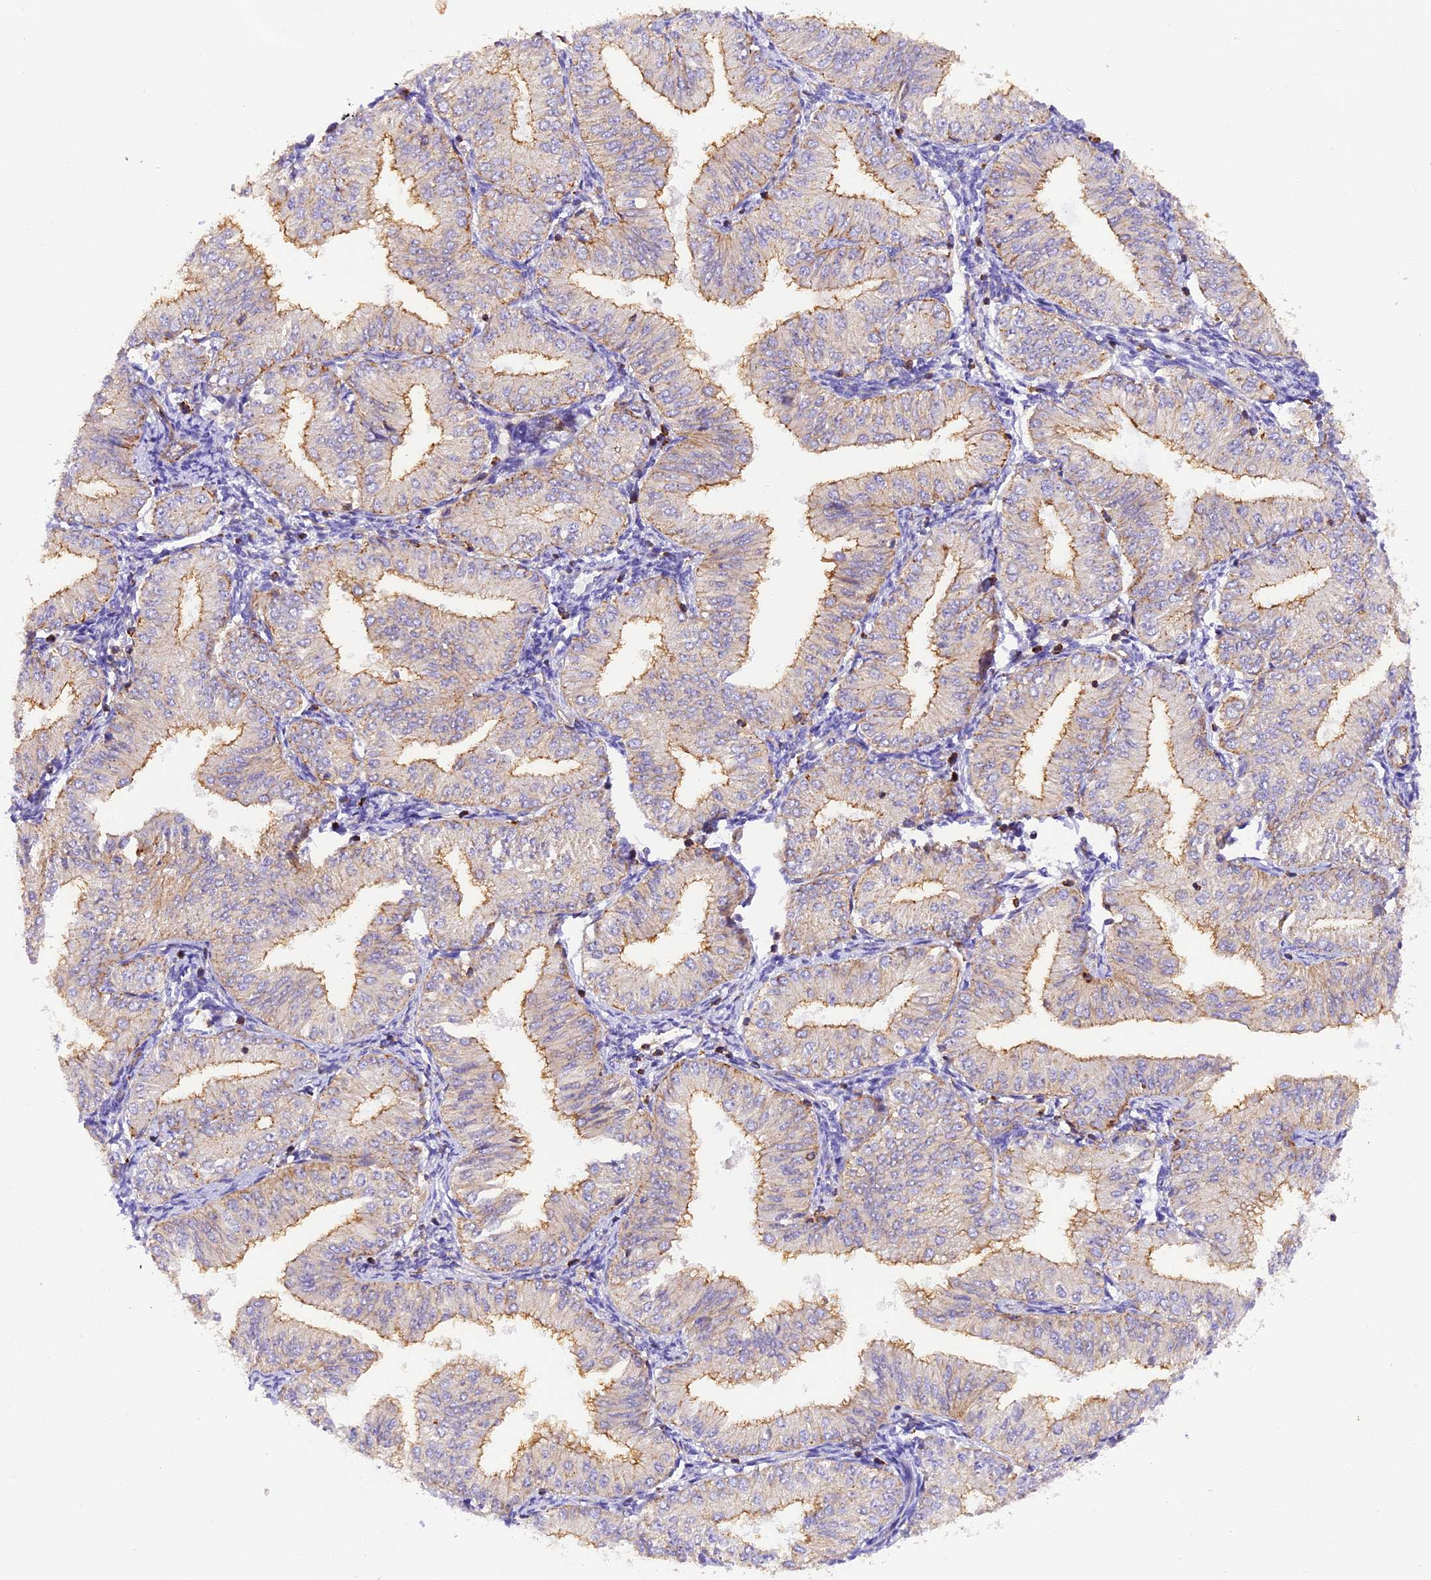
{"staining": {"intensity": "moderate", "quantity": ">75%", "location": "cytoplasmic/membranous"}, "tissue": "endometrial cancer", "cell_type": "Tumor cells", "image_type": "cancer", "snomed": [{"axis": "morphology", "description": "Normal tissue, NOS"}, {"axis": "morphology", "description": "Adenocarcinoma, NOS"}, {"axis": "topography", "description": "Endometrium"}], "caption": "Protein analysis of endometrial cancer (adenocarcinoma) tissue reveals moderate cytoplasmic/membranous expression in about >75% of tumor cells.", "gene": "FAM193A", "patient": {"sex": "female", "age": 53}}